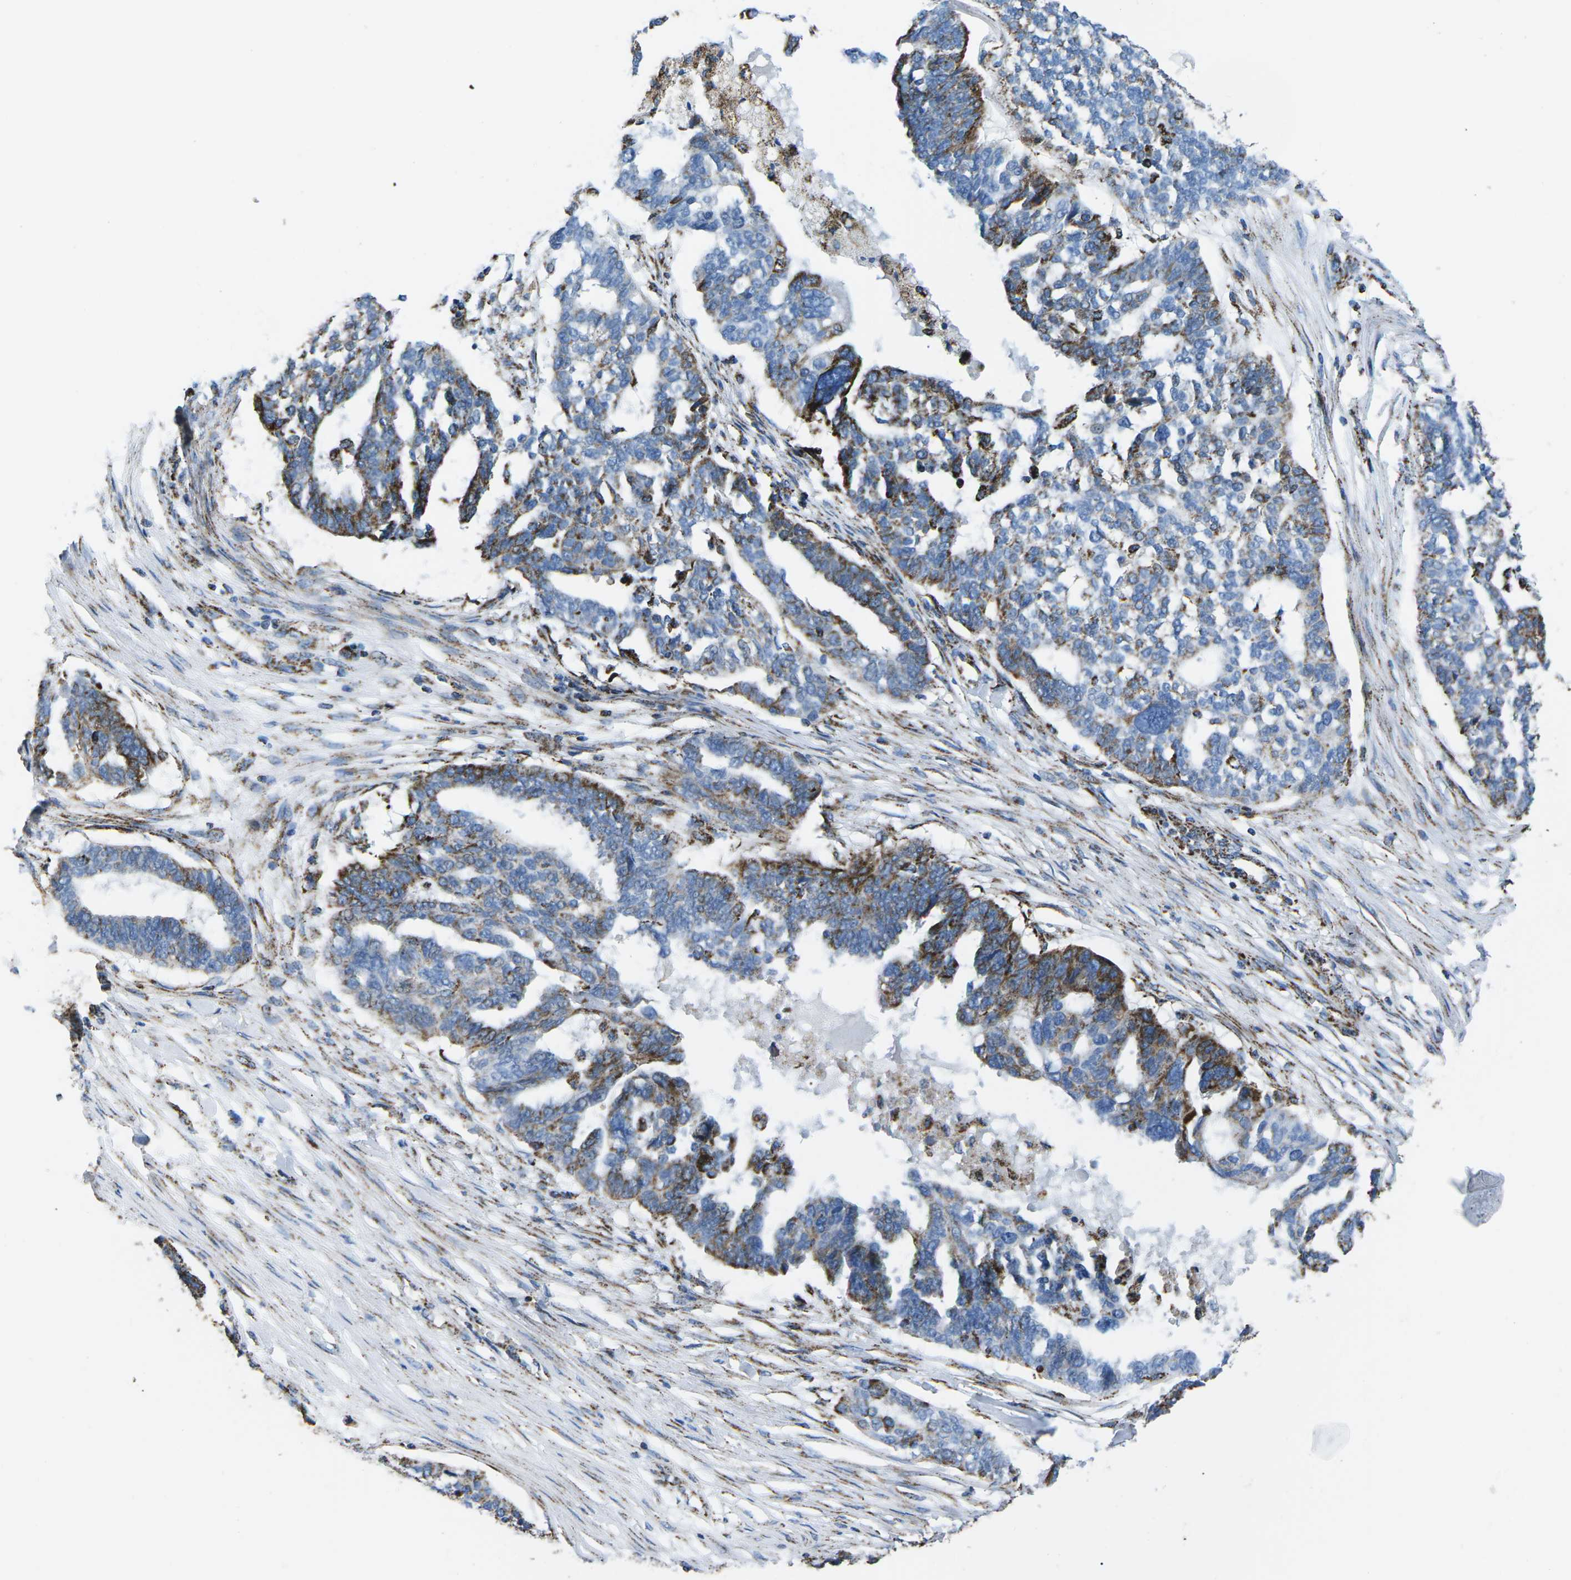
{"staining": {"intensity": "strong", "quantity": "<25%", "location": "cytoplasmic/membranous"}, "tissue": "ovarian cancer", "cell_type": "Tumor cells", "image_type": "cancer", "snomed": [{"axis": "morphology", "description": "Cystadenocarcinoma, serous, NOS"}, {"axis": "topography", "description": "Ovary"}], "caption": "High-power microscopy captured an IHC histopathology image of ovarian cancer (serous cystadenocarcinoma), revealing strong cytoplasmic/membranous expression in approximately <25% of tumor cells. Nuclei are stained in blue.", "gene": "MT-CO2", "patient": {"sex": "female", "age": 59}}